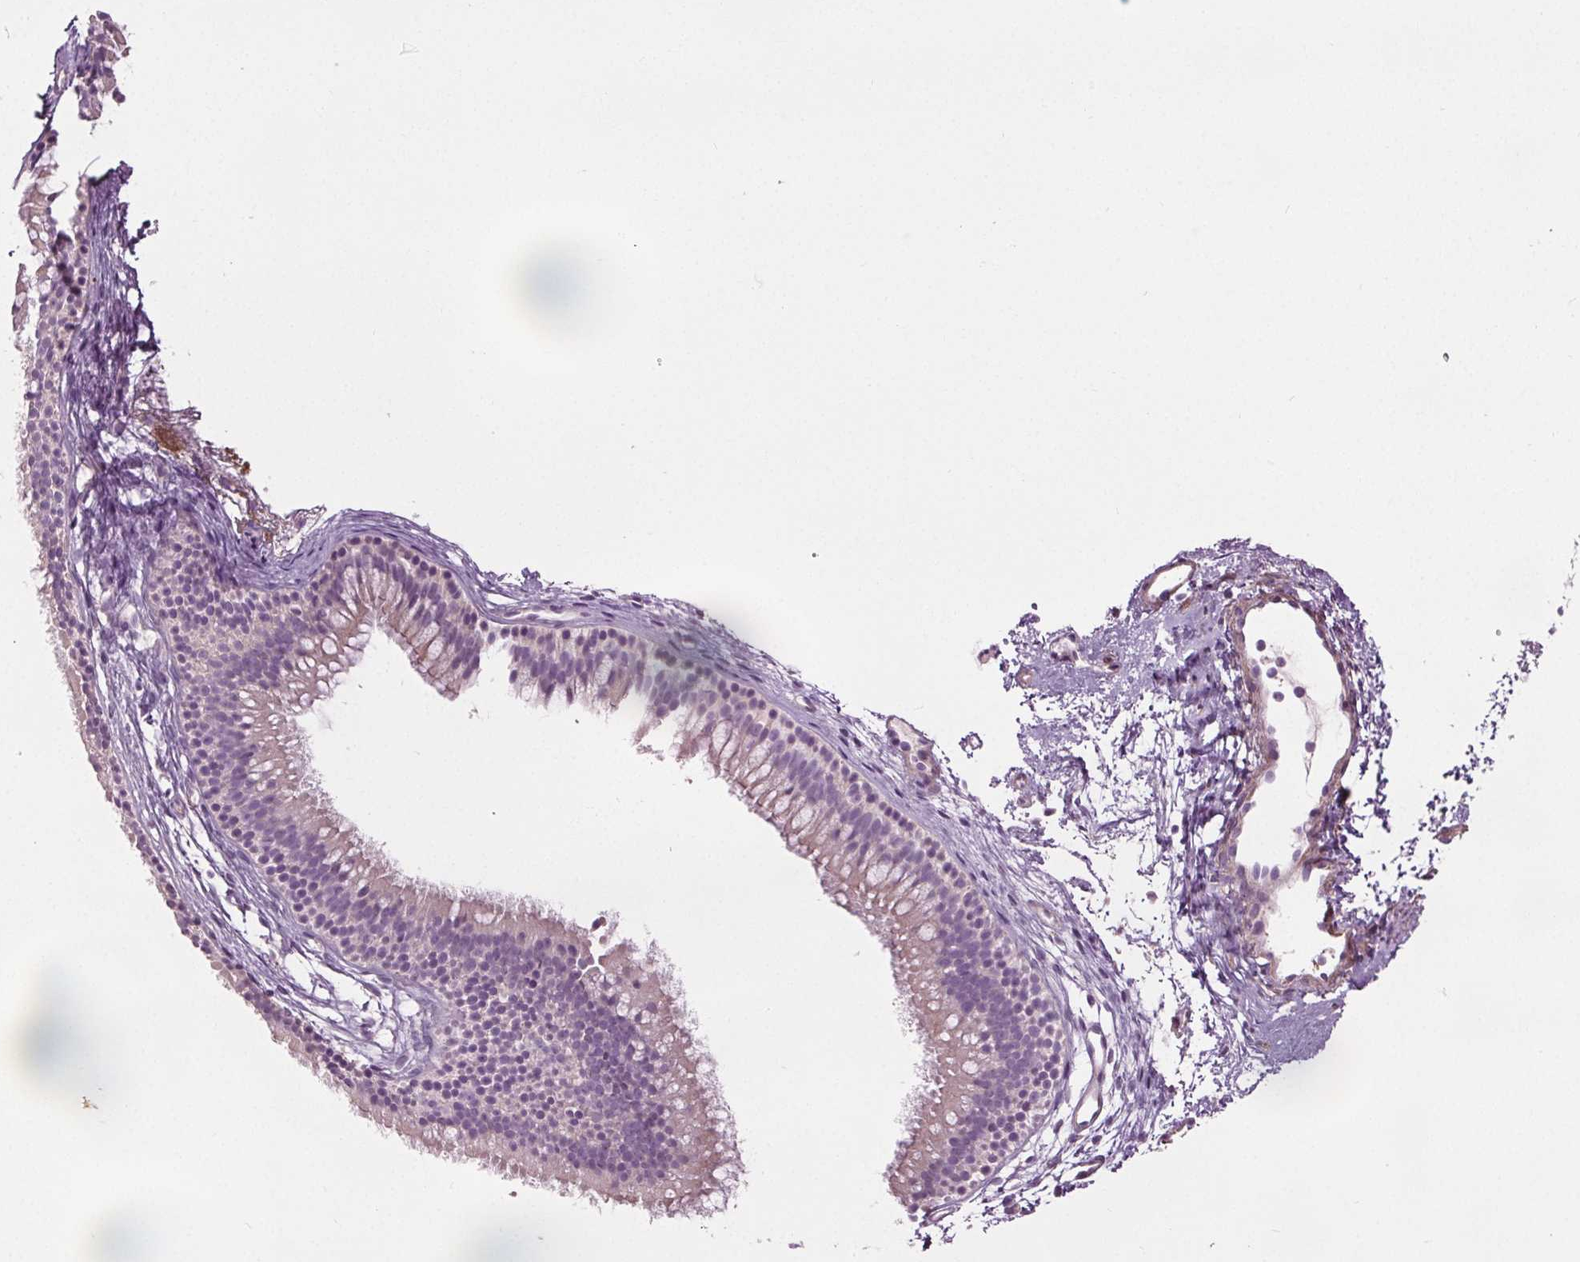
{"staining": {"intensity": "negative", "quantity": "none", "location": "none"}, "tissue": "nasopharynx", "cell_type": "Respiratory epithelial cells", "image_type": "normal", "snomed": [{"axis": "morphology", "description": "Normal tissue, NOS"}, {"axis": "topography", "description": "Nasopharynx"}], "caption": "DAB (3,3'-diaminobenzidine) immunohistochemical staining of benign human nasopharynx displays no significant staining in respiratory epithelial cells.", "gene": "RASA1", "patient": {"sex": "male", "age": 58}}